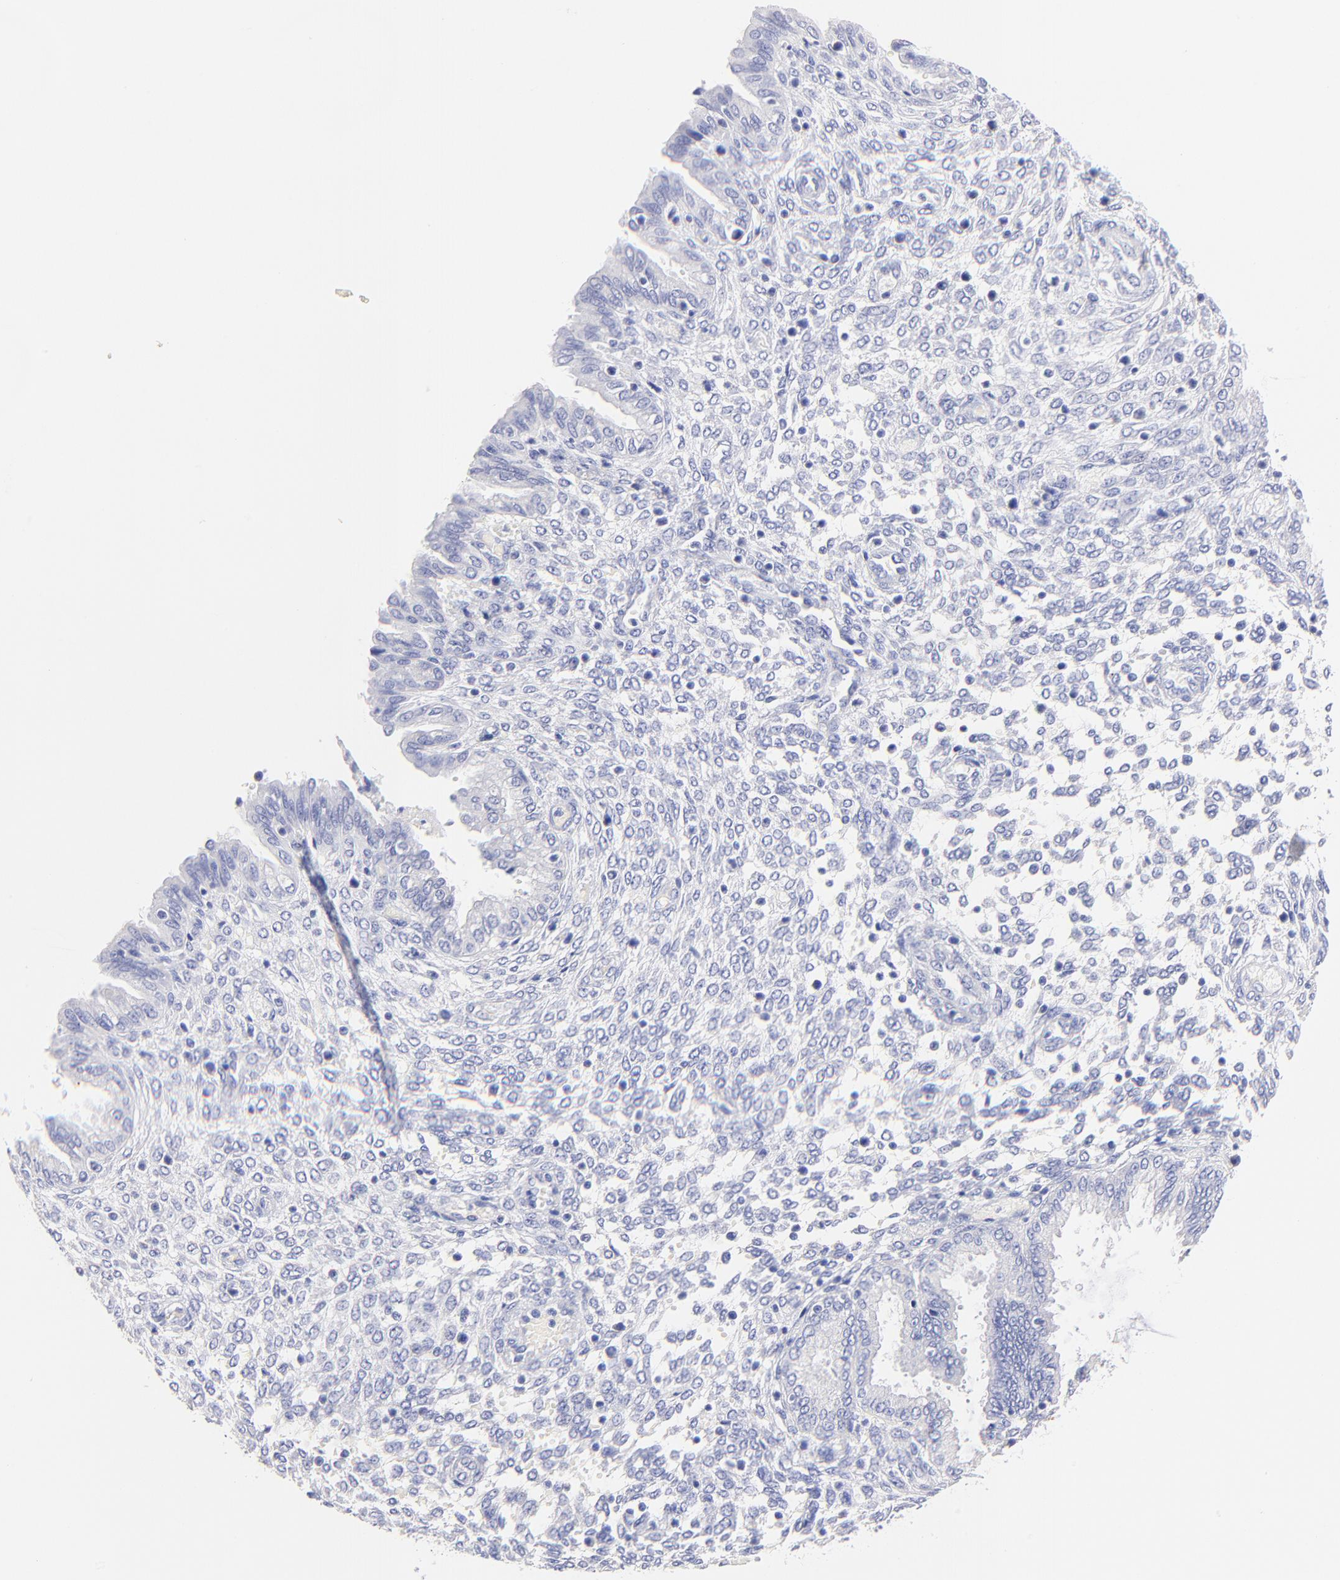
{"staining": {"intensity": "negative", "quantity": "none", "location": "none"}, "tissue": "endometrium", "cell_type": "Cells in endometrial stroma", "image_type": "normal", "snomed": [{"axis": "morphology", "description": "Normal tissue, NOS"}, {"axis": "topography", "description": "Endometrium"}], "caption": "IHC of unremarkable endometrium exhibits no expression in cells in endometrial stroma.", "gene": "RAB3A", "patient": {"sex": "female", "age": 33}}